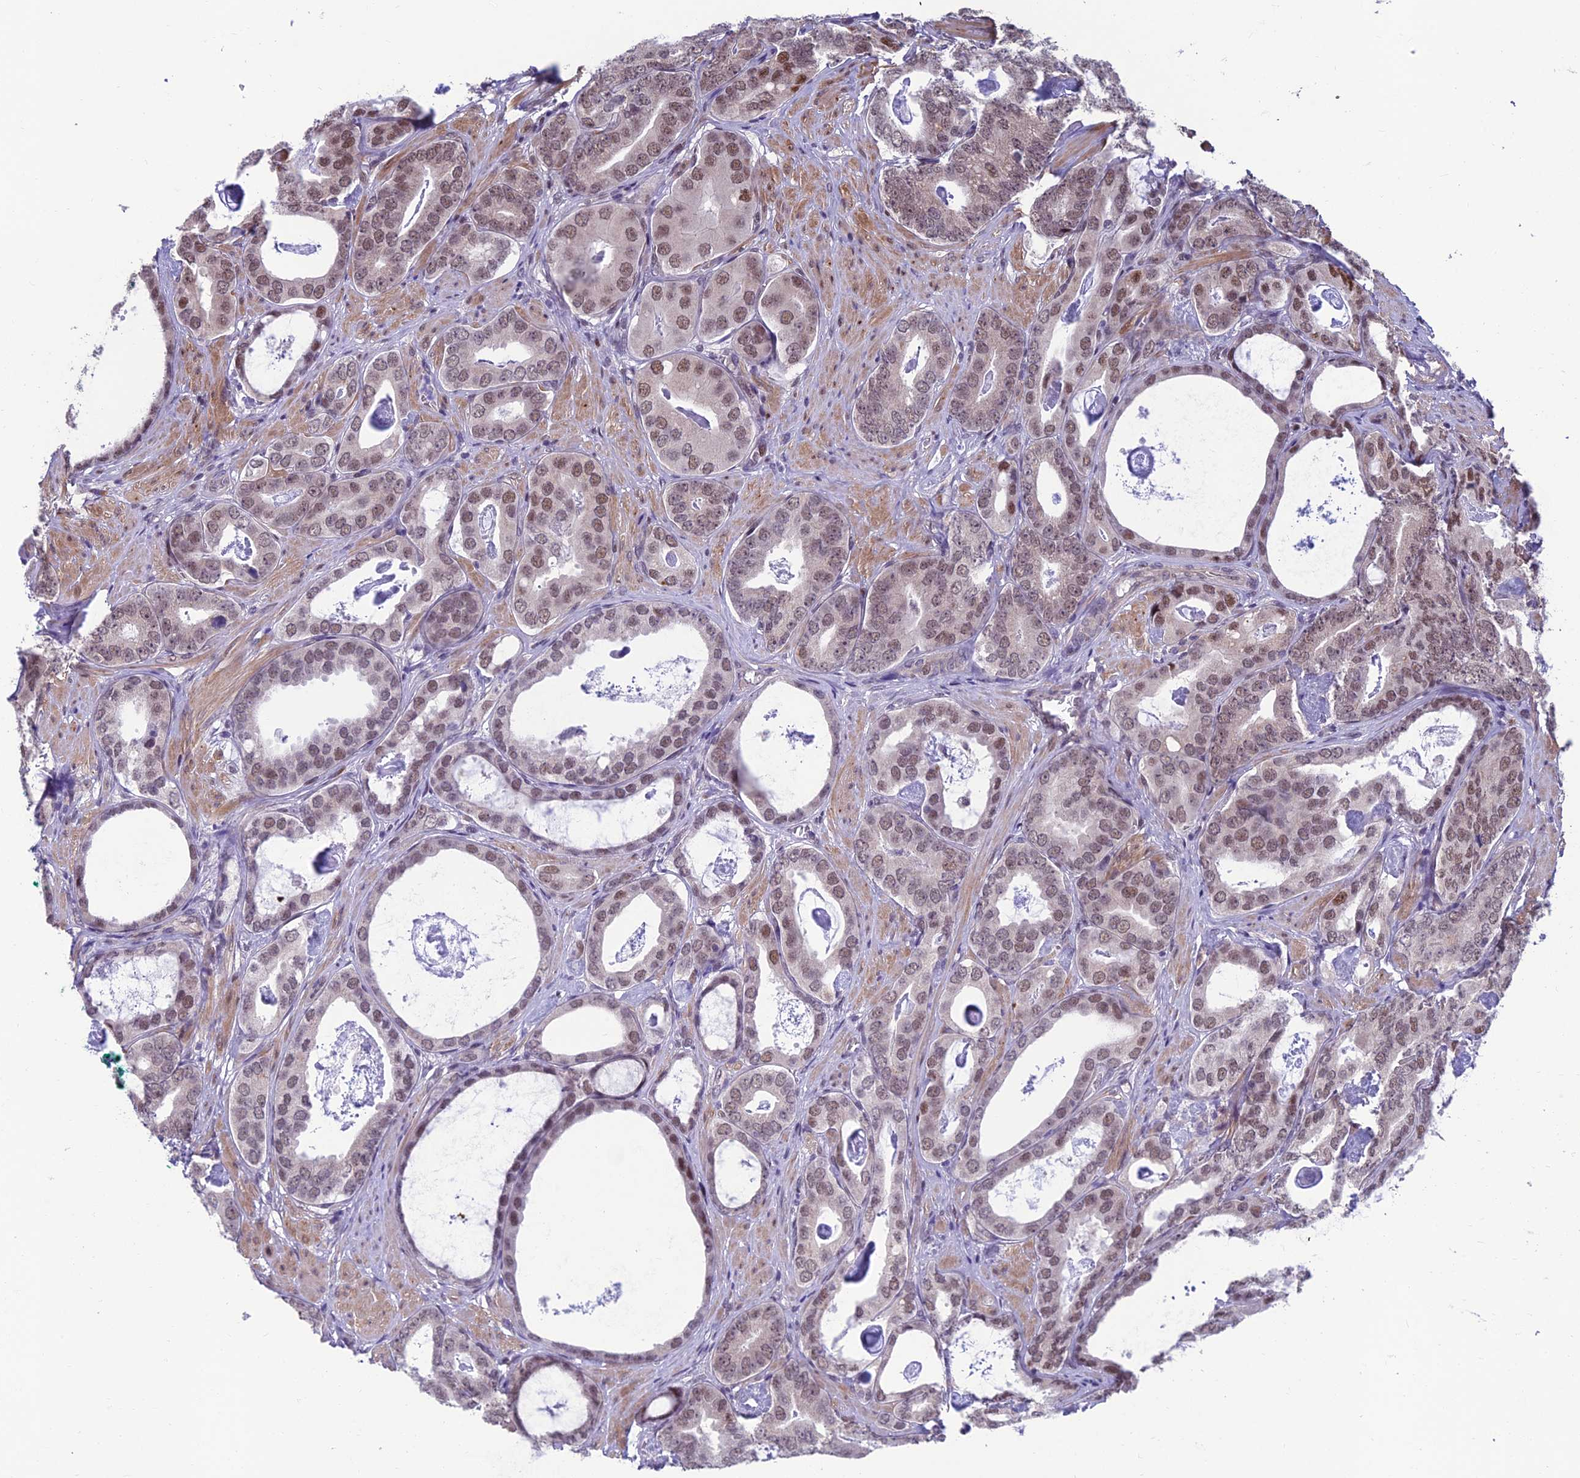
{"staining": {"intensity": "weak", "quantity": "25%-75%", "location": "nuclear"}, "tissue": "prostate cancer", "cell_type": "Tumor cells", "image_type": "cancer", "snomed": [{"axis": "morphology", "description": "Adenocarcinoma, Low grade"}, {"axis": "topography", "description": "Prostate"}], "caption": "Prostate cancer stained with immunohistochemistry displays weak nuclear staining in about 25%-75% of tumor cells.", "gene": "KIAA1191", "patient": {"sex": "male", "age": 71}}